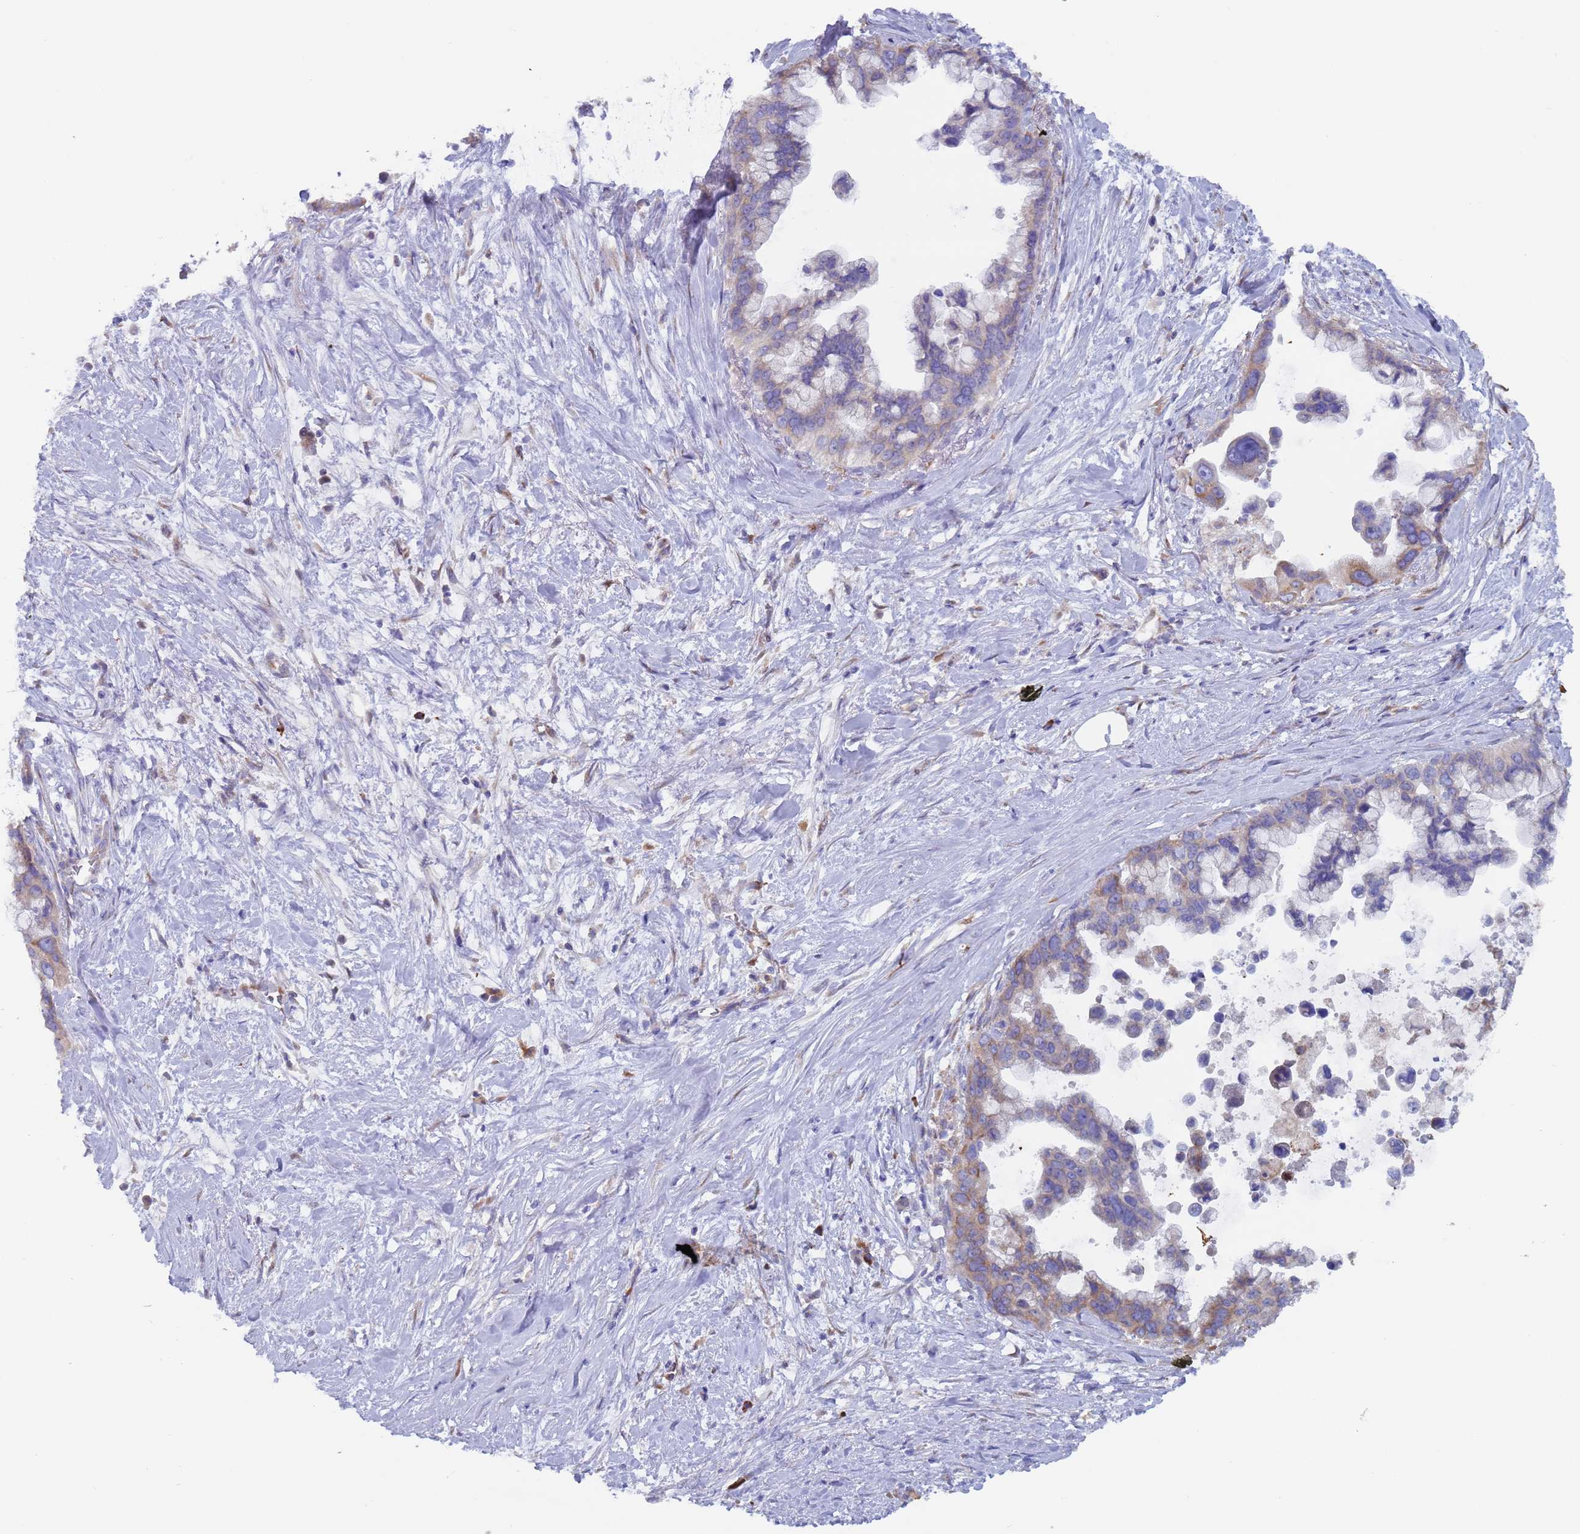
{"staining": {"intensity": "moderate", "quantity": "<25%", "location": "cytoplasmic/membranous"}, "tissue": "pancreatic cancer", "cell_type": "Tumor cells", "image_type": "cancer", "snomed": [{"axis": "morphology", "description": "Adenocarcinoma, NOS"}, {"axis": "topography", "description": "Pancreas"}], "caption": "Protein staining of pancreatic cancer (adenocarcinoma) tissue exhibits moderate cytoplasmic/membranous positivity in about <25% of tumor cells.", "gene": "ZNF844", "patient": {"sex": "female", "age": 83}}